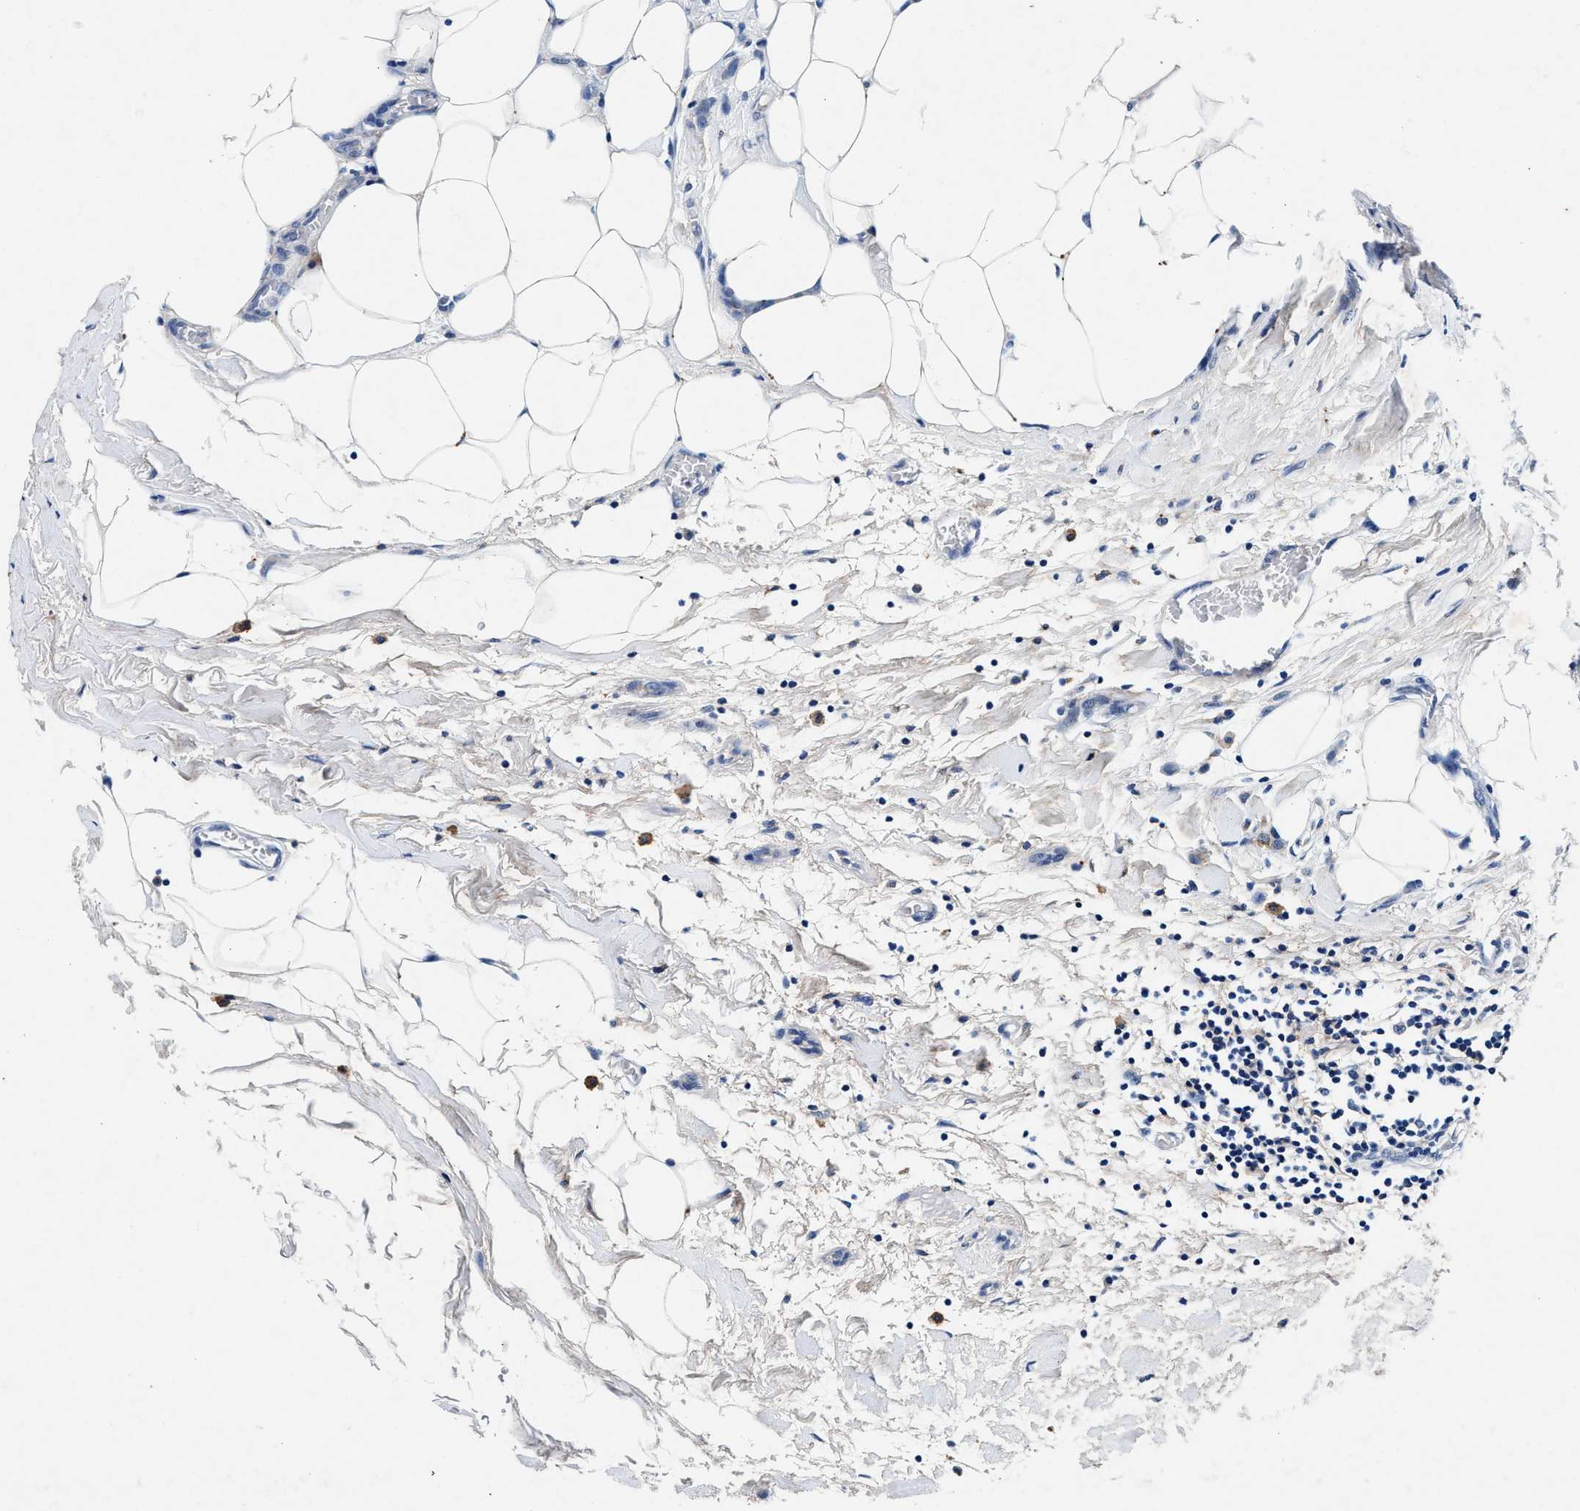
{"staining": {"intensity": "negative", "quantity": "none", "location": "none"}, "tissue": "breast cancer", "cell_type": "Tumor cells", "image_type": "cancer", "snomed": [{"axis": "morphology", "description": "Lobular carcinoma, in situ"}, {"axis": "morphology", "description": "Lobular carcinoma"}, {"axis": "topography", "description": "Breast"}], "caption": "Tumor cells show no significant staining in breast lobular carcinoma.", "gene": "SLC8A1", "patient": {"sex": "female", "age": 41}}